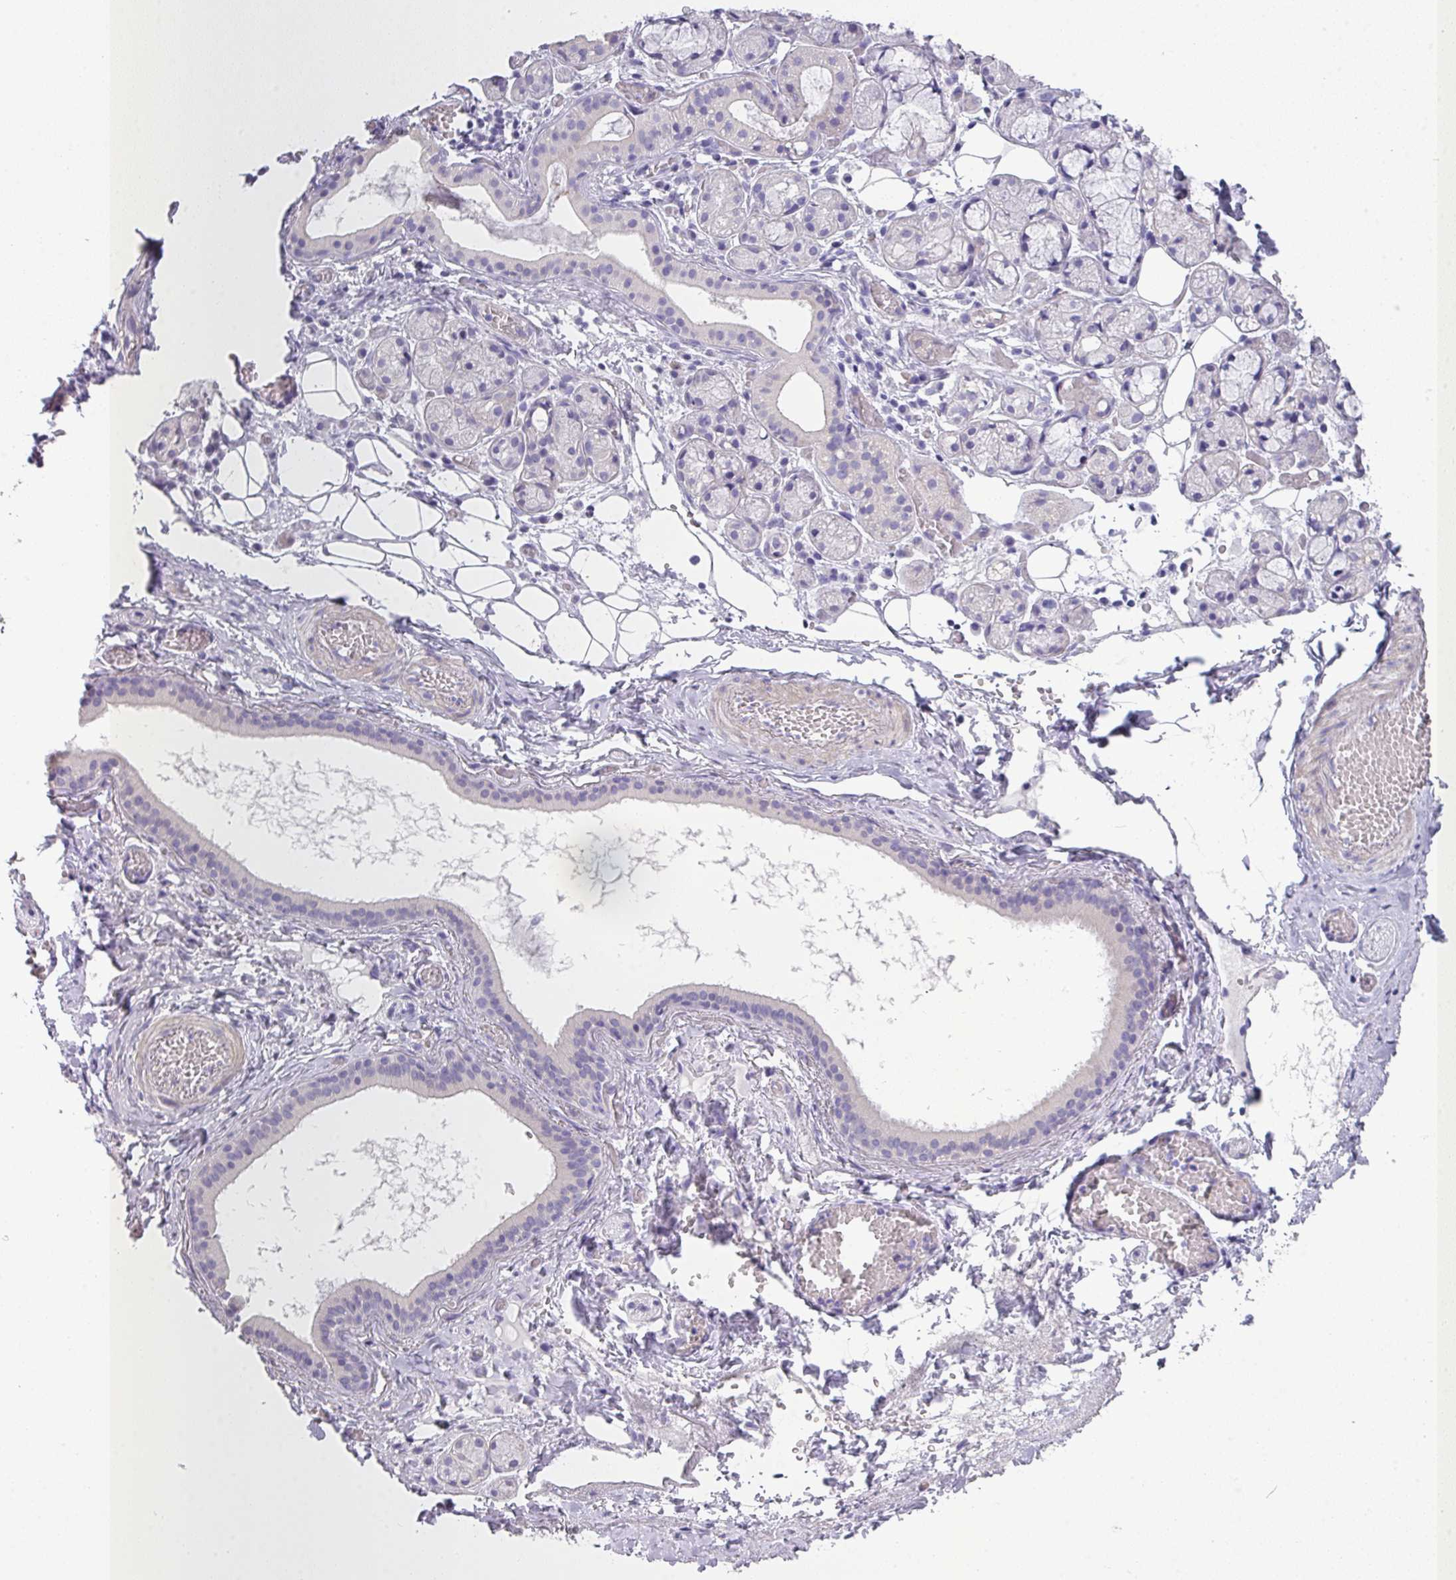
{"staining": {"intensity": "negative", "quantity": "none", "location": "none"}, "tissue": "salivary gland", "cell_type": "Glandular cells", "image_type": "normal", "snomed": [{"axis": "morphology", "description": "Normal tissue, NOS"}, {"axis": "topography", "description": "Salivary gland"}], "caption": "The photomicrograph demonstrates no staining of glandular cells in benign salivary gland.", "gene": "GLI4", "patient": {"sex": "male", "age": 82}}